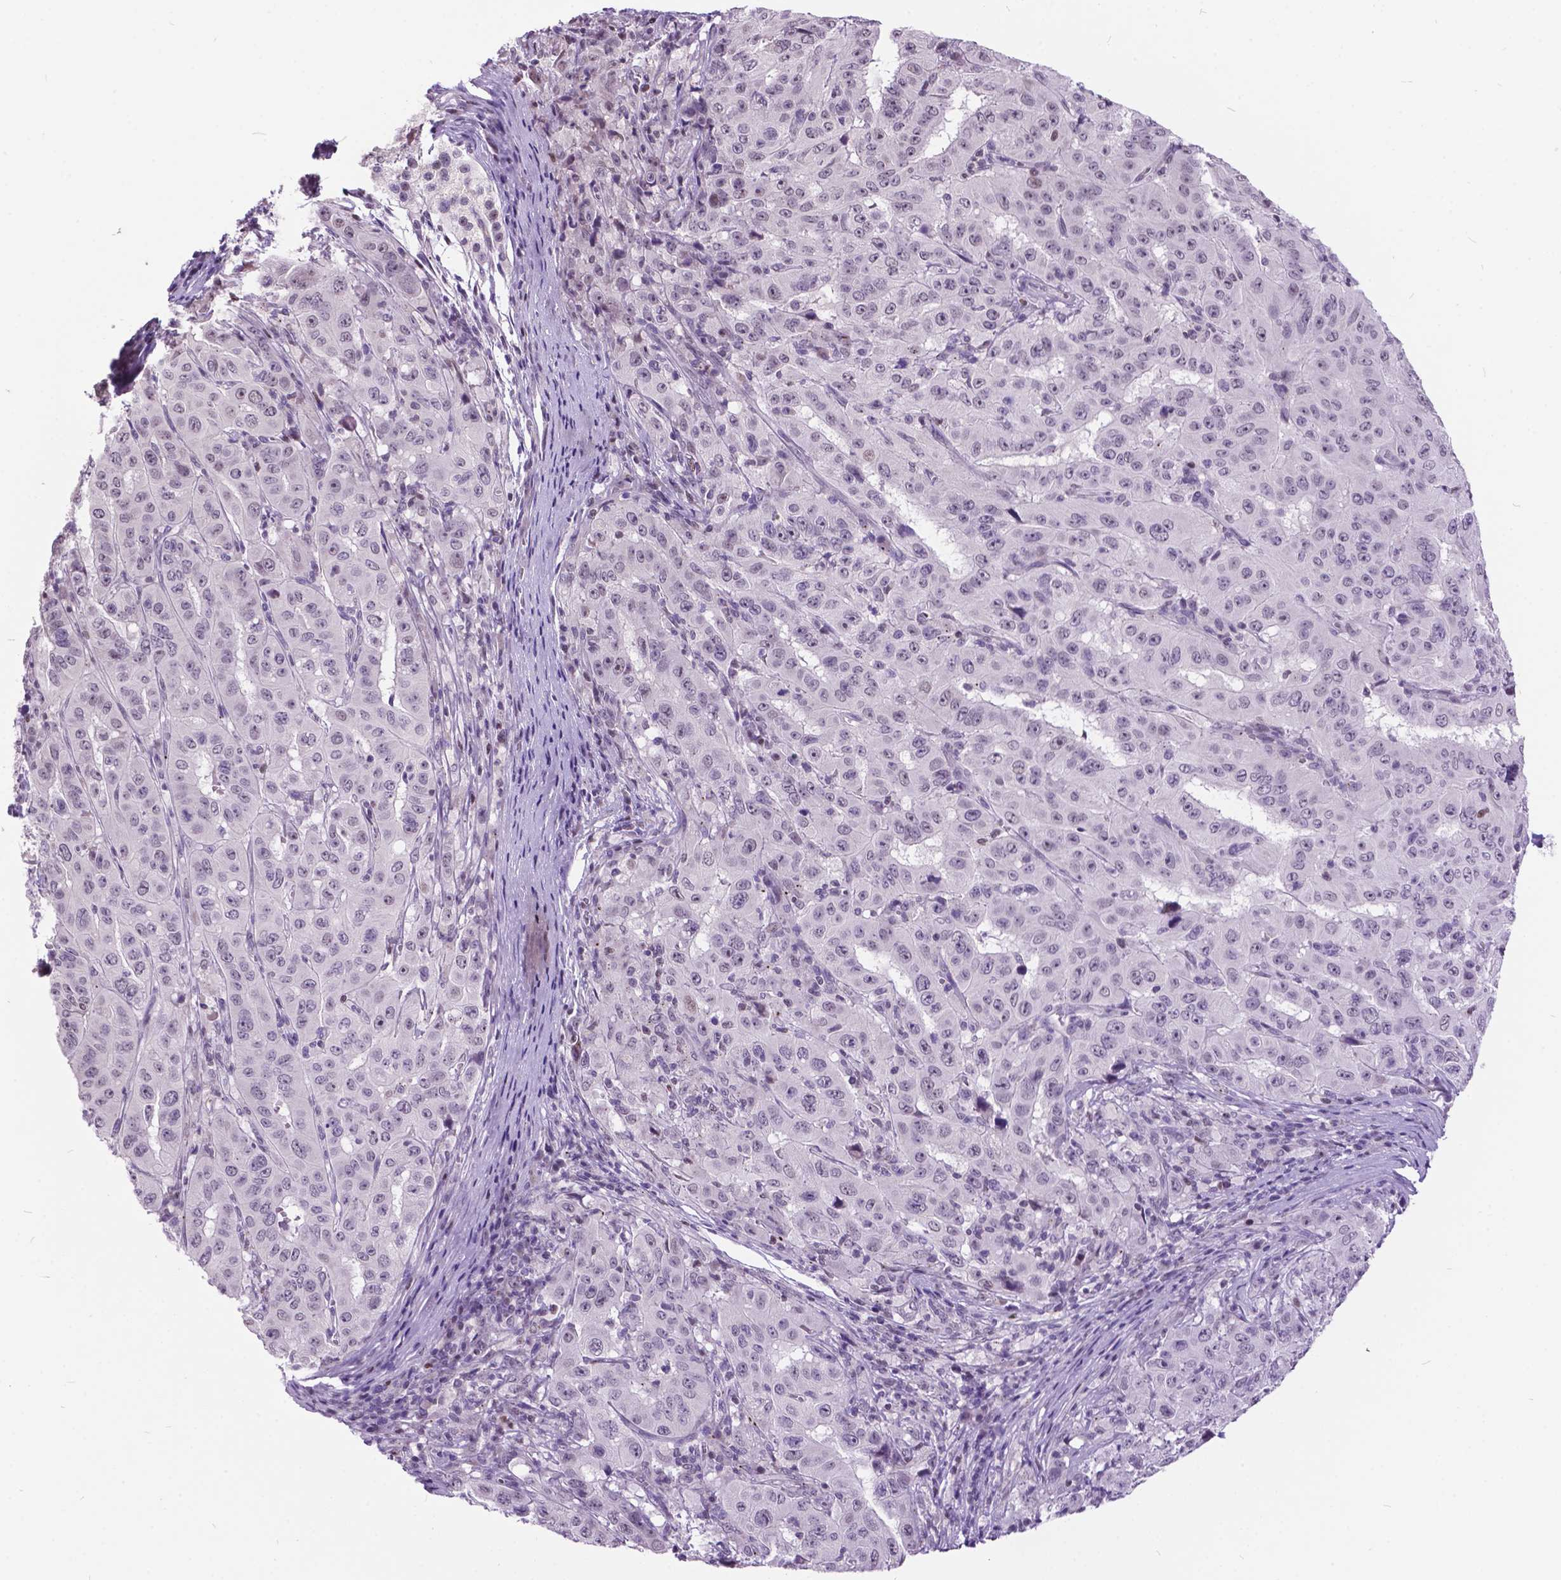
{"staining": {"intensity": "negative", "quantity": "none", "location": "none"}, "tissue": "pancreatic cancer", "cell_type": "Tumor cells", "image_type": "cancer", "snomed": [{"axis": "morphology", "description": "Adenocarcinoma, NOS"}, {"axis": "topography", "description": "Pancreas"}], "caption": "Tumor cells show no significant staining in adenocarcinoma (pancreatic).", "gene": "DPF3", "patient": {"sex": "male", "age": 63}}